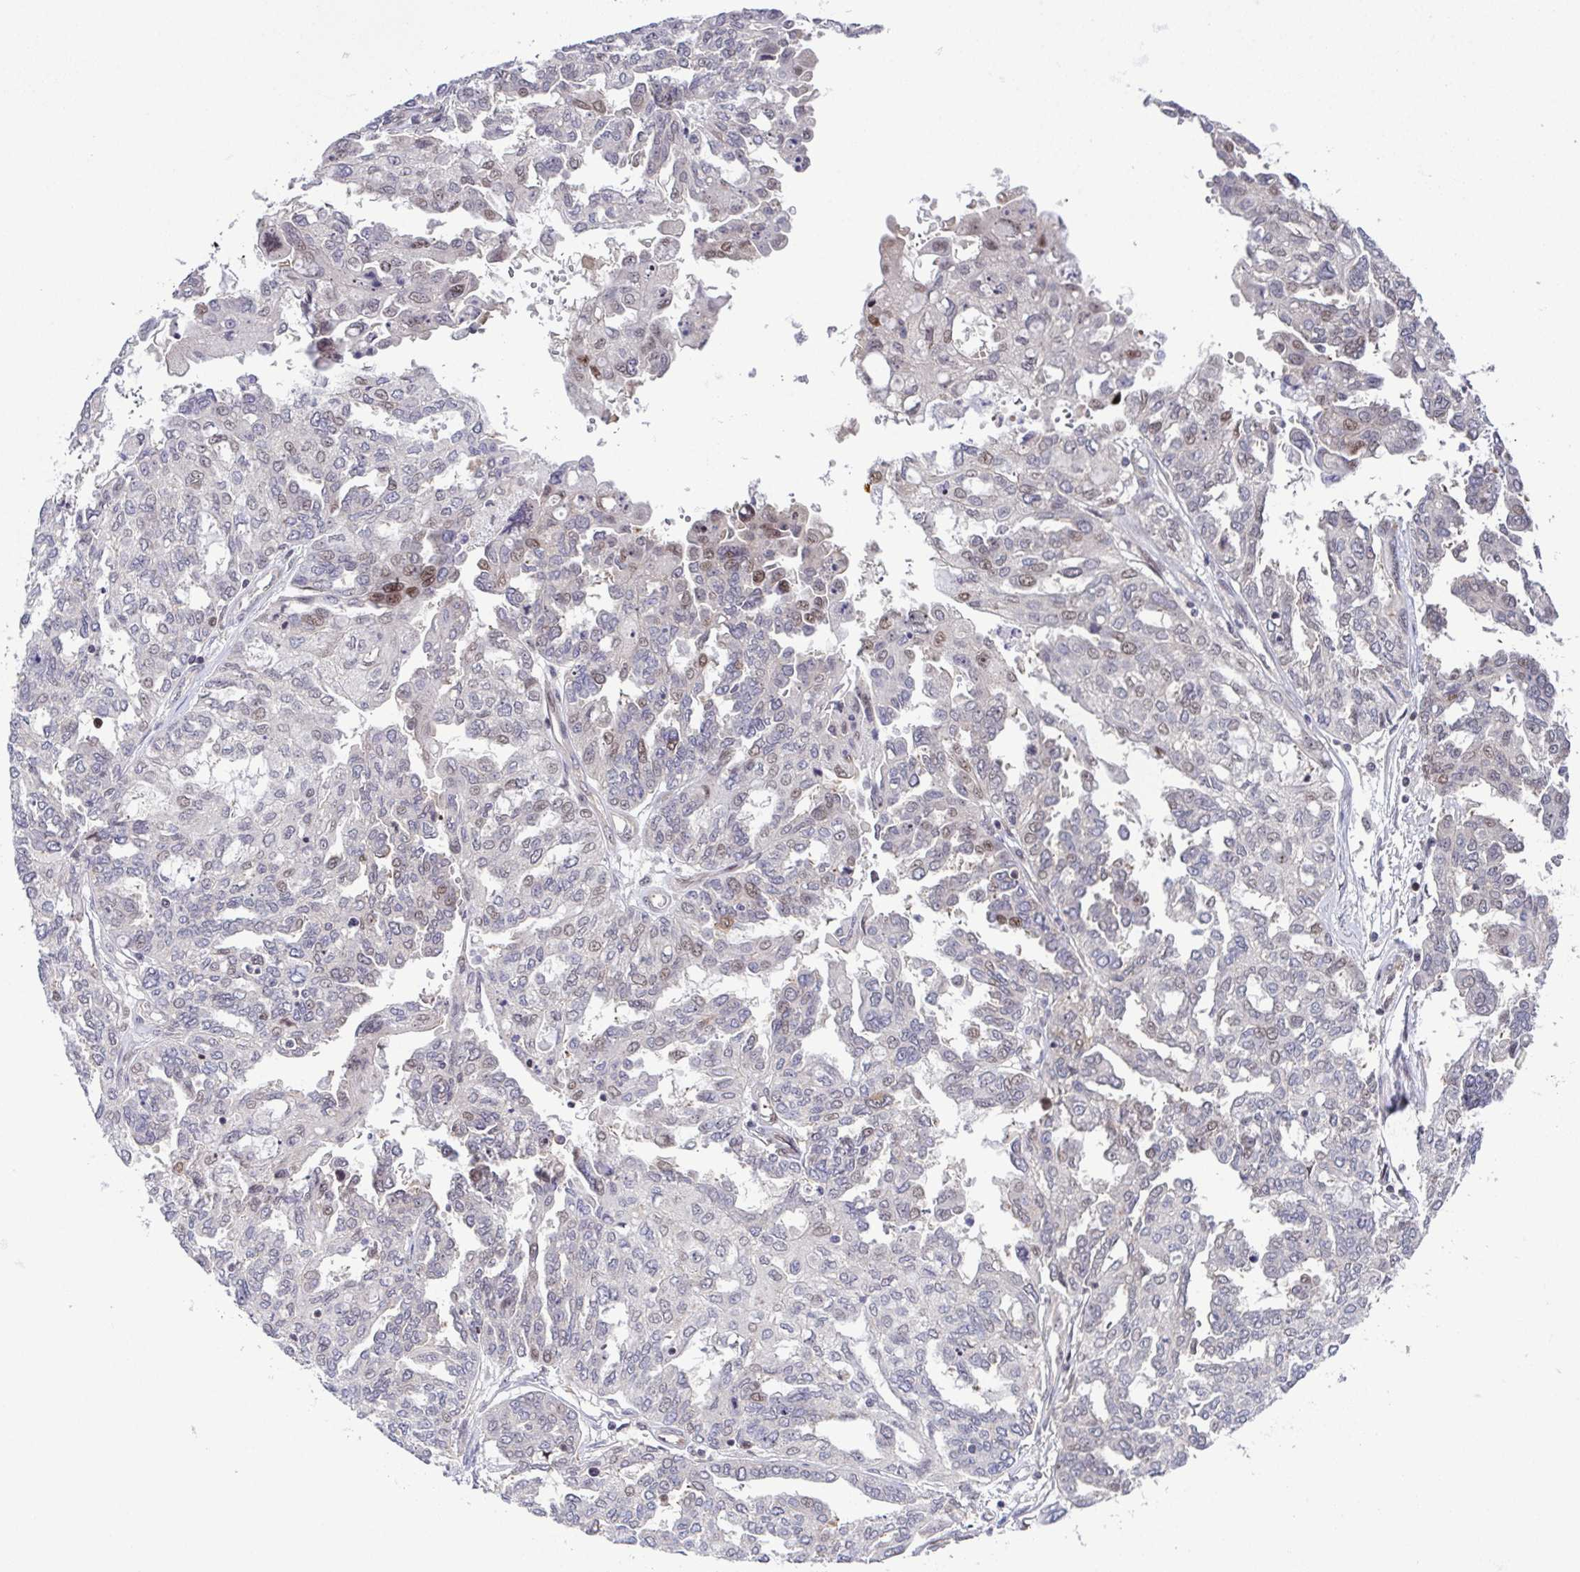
{"staining": {"intensity": "weak", "quantity": "<25%", "location": "nuclear"}, "tissue": "ovarian cancer", "cell_type": "Tumor cells", "image_type": "cancer", "snomed": [{"axis": "morphology", "description": "Cystadenocarcinoma, serous, NOS"}, {"axis": "topography", "description": "Ovary"}], "caption": "The photomicrograph displays no significant positivity in tumor cells of ovarian cancer. The staining is performed using DAB brown chromogen with nuclei counter-stained in using hematoxylin.", "gene": "DNAJB1", "patient": {"sex": "female", "age": 53}}